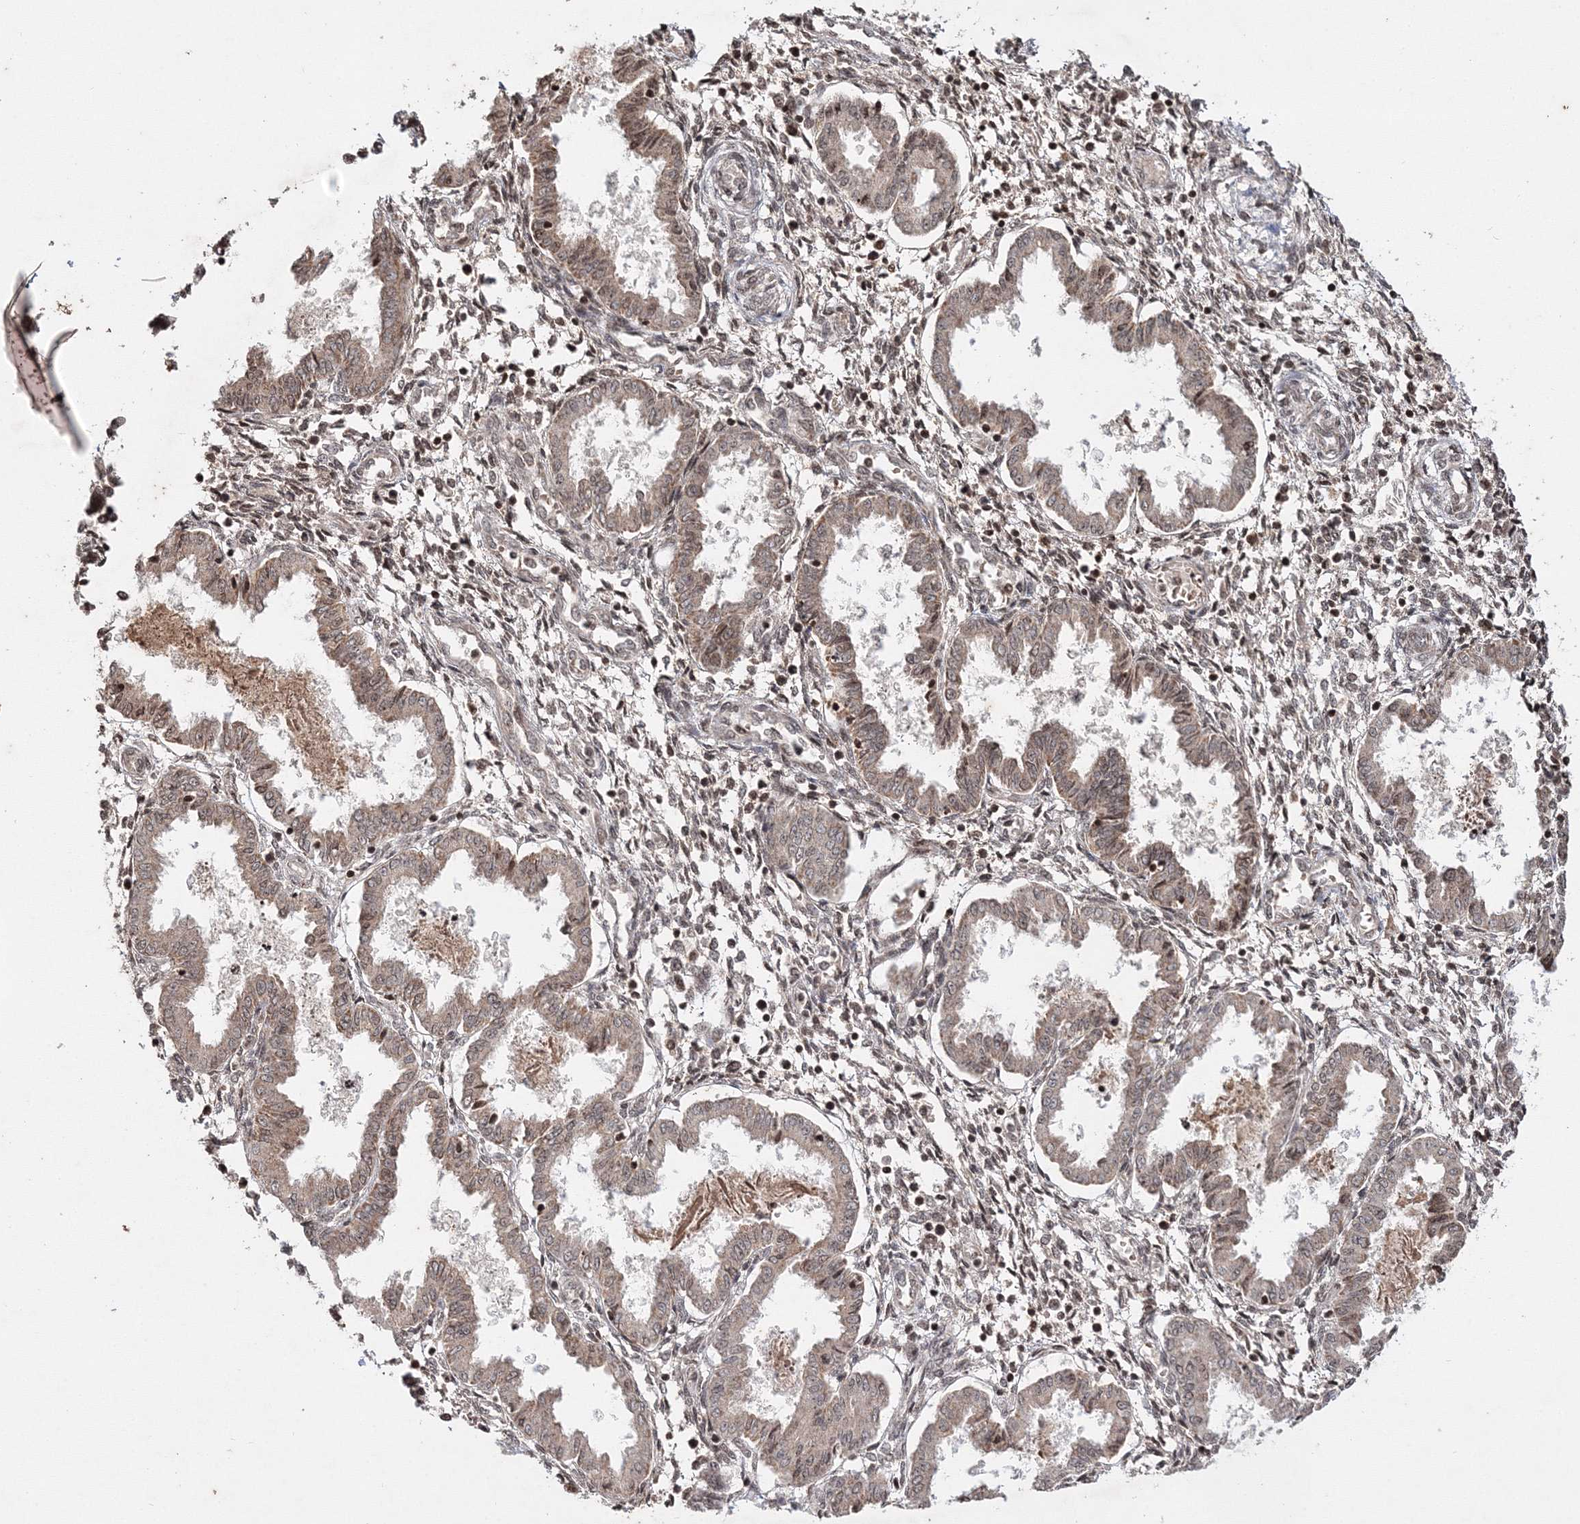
{"staining": {"intensity": "moderate", "quantity": "25%-75%", "location": "nuclear"}, "tissue": "endometrium", "cell_type": "Cells in endometrial stroma", "image_type": "normal", "snomed": [{"axis": "morphology", "description": "Normal tissue, NOS"}, {"axis": "topography", "description": "Endometrium"}], "caption": "Immunohistochemical staining of normal endometrium displays medium levels of moderate nuclear staining in approximately 25%-75% of cells in endometrial stroma.", "gene": "CARM1", "patient": {"sex": "female", "age": 33}}